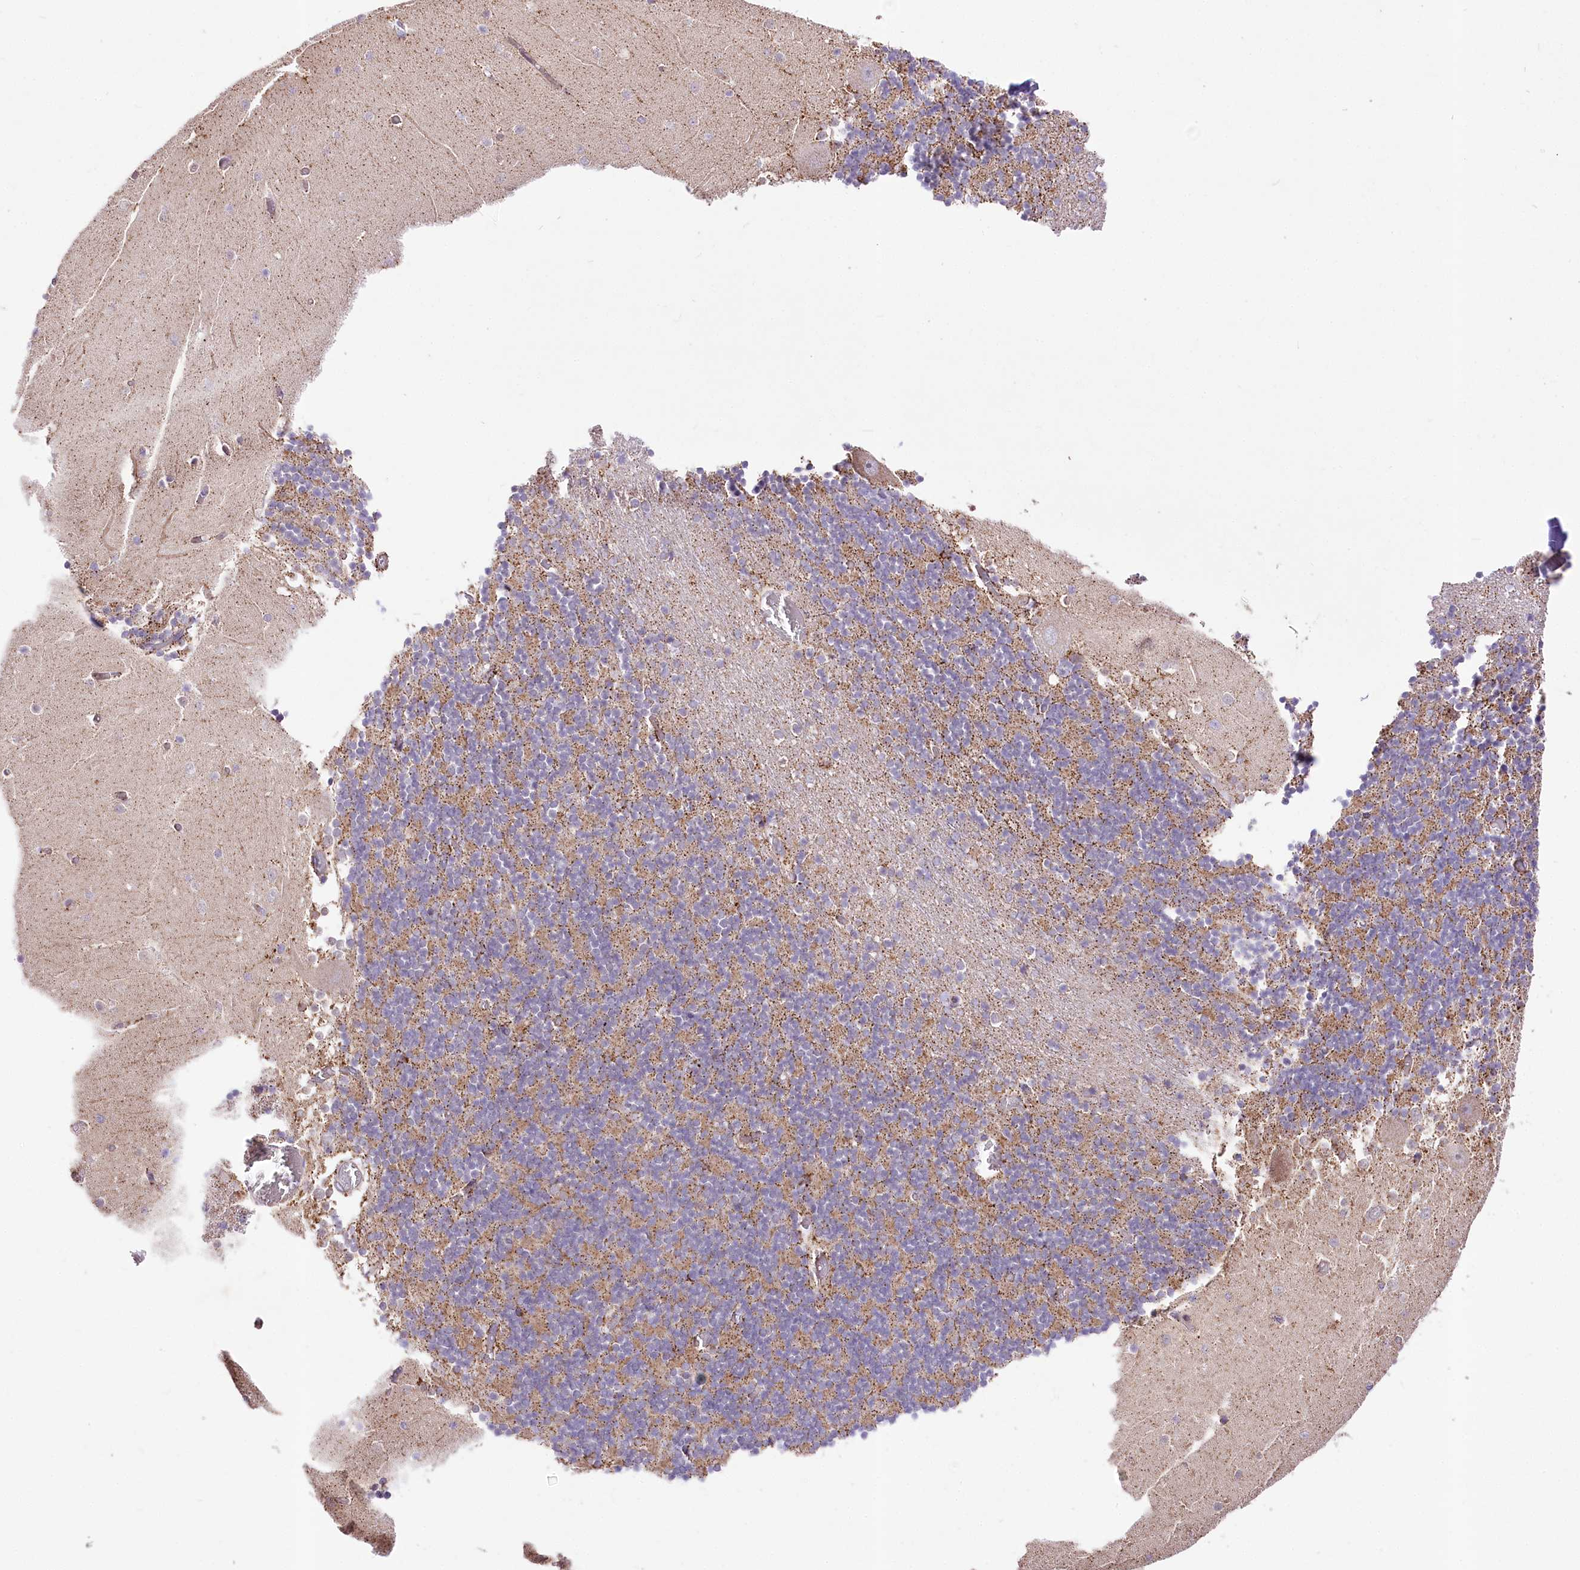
{"staining": {"intensity": "moderate", "quantity": "25%-75%", "location": "cytoplasmic/membranous"}, "tissue": "cerebellum", "cell_type": "Cells in granular layer", "image_type": "normal", "snomed": [{"axis": "morphology", "description": "Normal tissue, NOS"}, {"axis": "topography", "description": "Cerebellum"}], "caption": "Cerebellum stained with IHC displays moderate cytoplasmic/membranous staining in approximately 25%-75% of cells in granular layer.", "gene": "ATE1", "patient": {"sex": "female", "age": 28}}